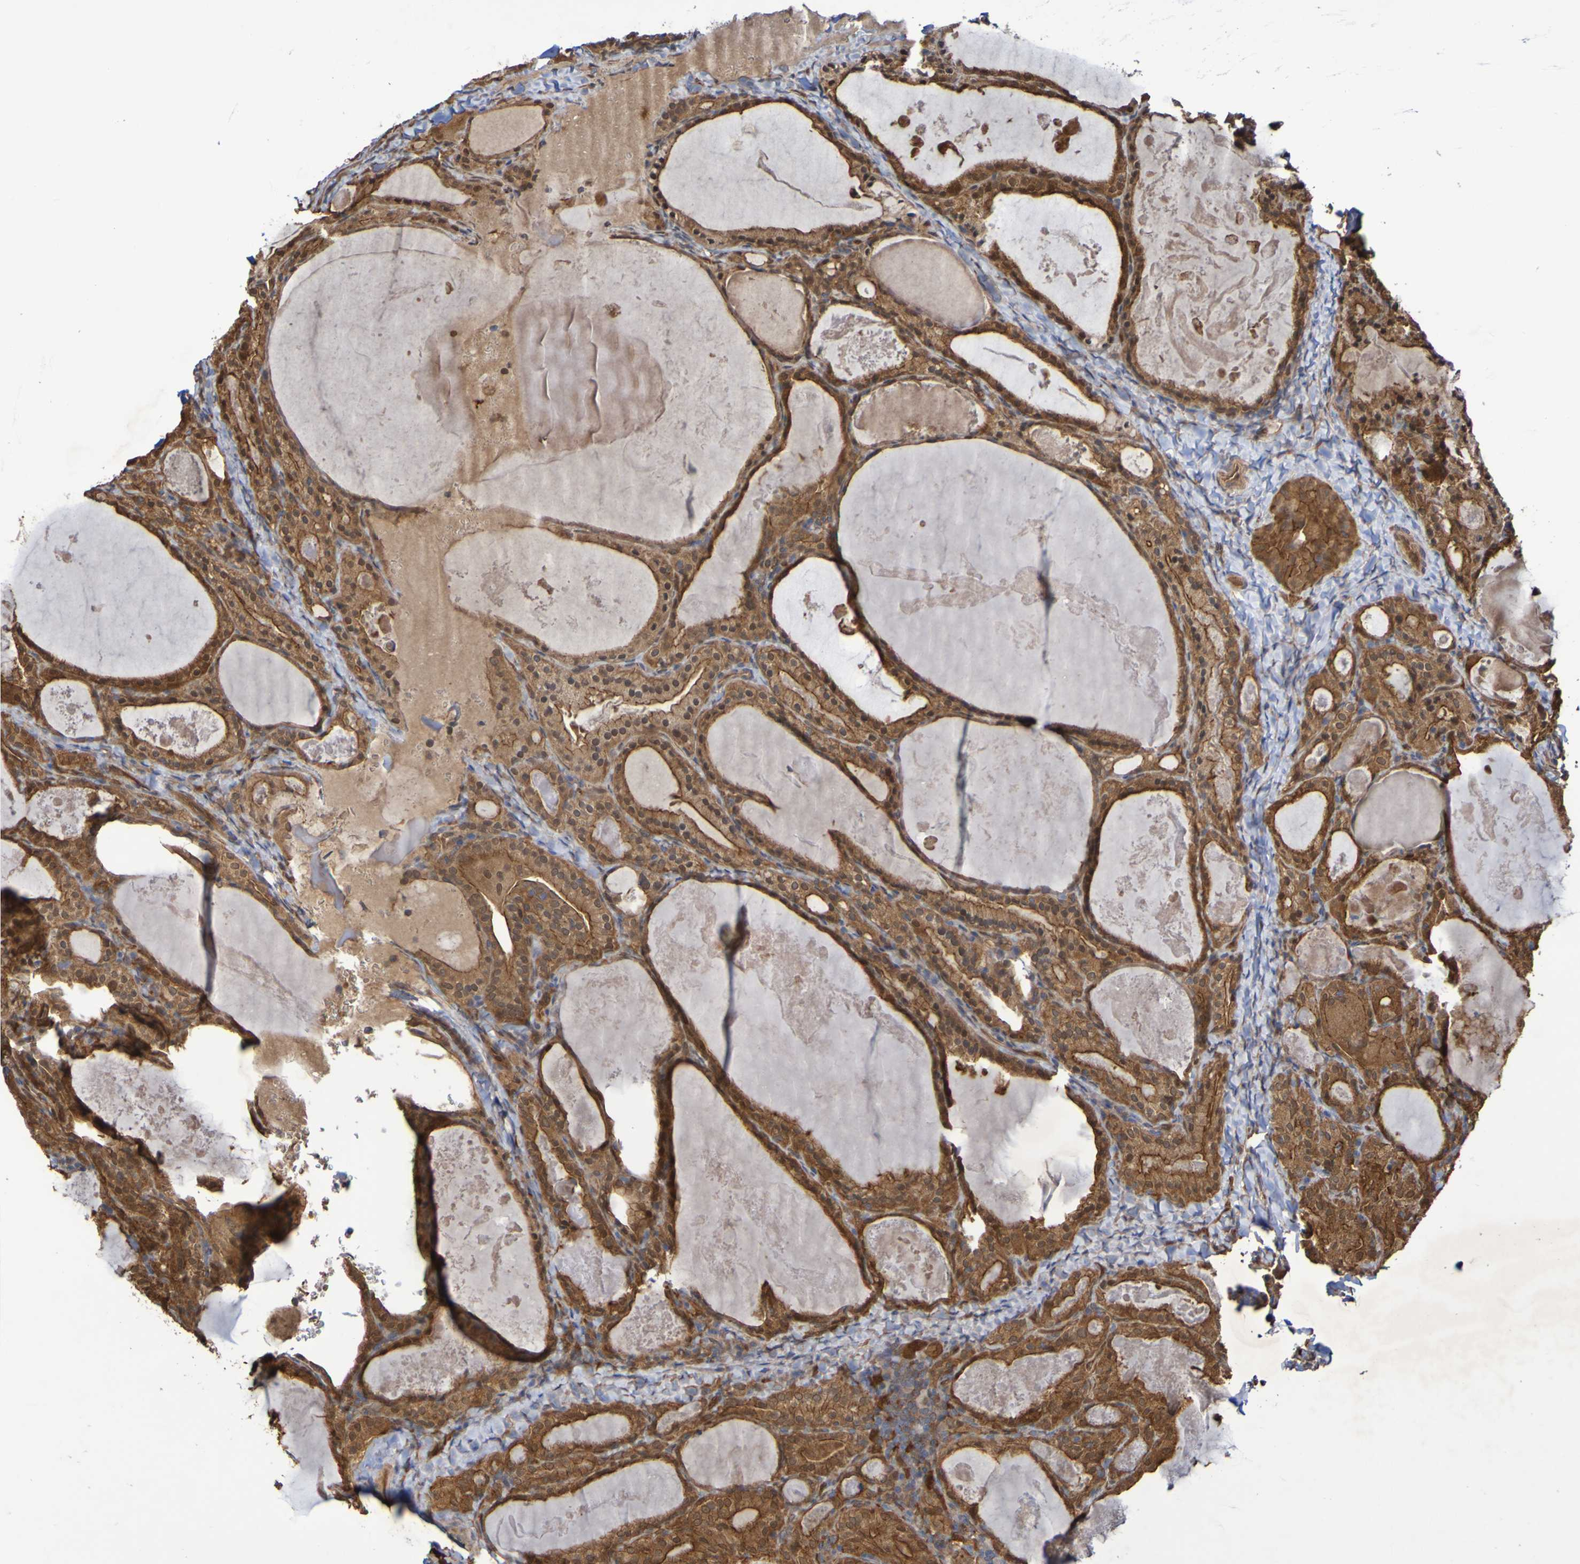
{"staining": {"intensity": "moderate", "quantity": ">75%", "location": "cytoplasmic/membranous,nuclear"}, "tissue": "thyroid cancer", "cell_type": "Tumor cells", "image_type": "cancer", "snomed": [{"axis": "morphology", "description": "Papillary adenocarcinoma, NOS"}, {"axis": "topography", "description": "Thyroid gland"}], "caption": "Immunohistochemistry (IHC) photomicrograph of neoplastic tissue: thyroid cancer (papillary adenocarcinoma) stained using immunohistochemistry (IHC) exhibits medium levels of moderate protein expression localized specifically in the cytoplasmic/membranous and nuclear of tumor cells, appearing as a cytoplasmic/membranous and nuclear brown color.", "gene": "SERPINB6", "patient": {"sex": "female", "age": 42}}